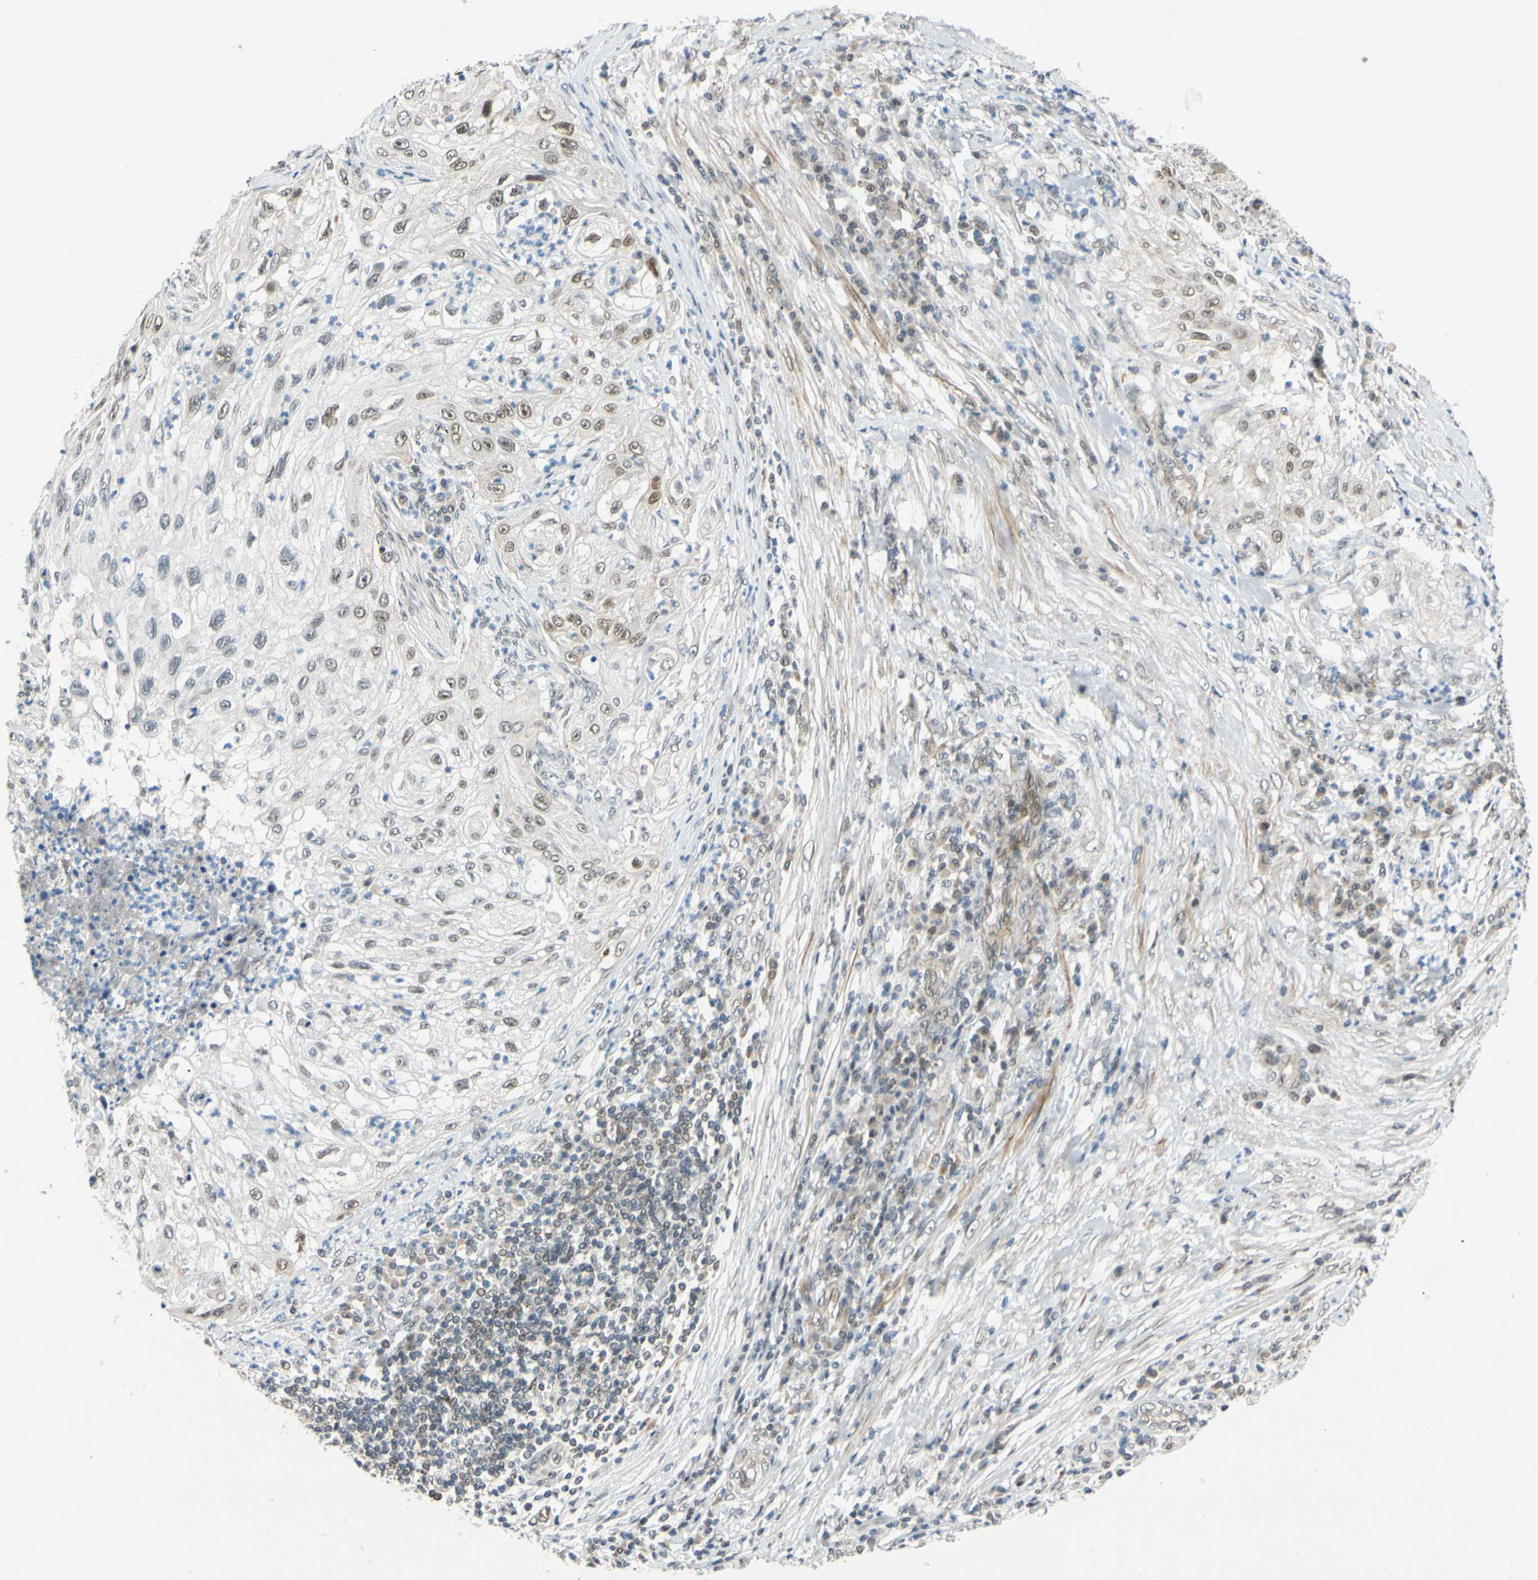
{"staining": {"intensity": "moderate", "quantity": "25%-75%", "location": "nuclear"}, "tissue": "lung cancer", "cell_type": "Tumor cells", "image_type": "cancer", "snomed": [{"axis": "morphology", "description": "Inflammation, NOS"}, {"axis": "morphology", "description": "Squamous cell carcinoma, NOS"}, {"axis": "topography", "description": "Lymph node"}, {"axis": "topography", "description": "Soft tissue"}, {"axis": "topography", "description": "Lung"}], "caption": "This micrograph shows IHC staining of squamous cell carcinoma (lung), with medium moderate nuclear expression in about 25%-75% of tumor cells.", "gene": "POGZ", "patient": {"sex": "male", "age": 66}}